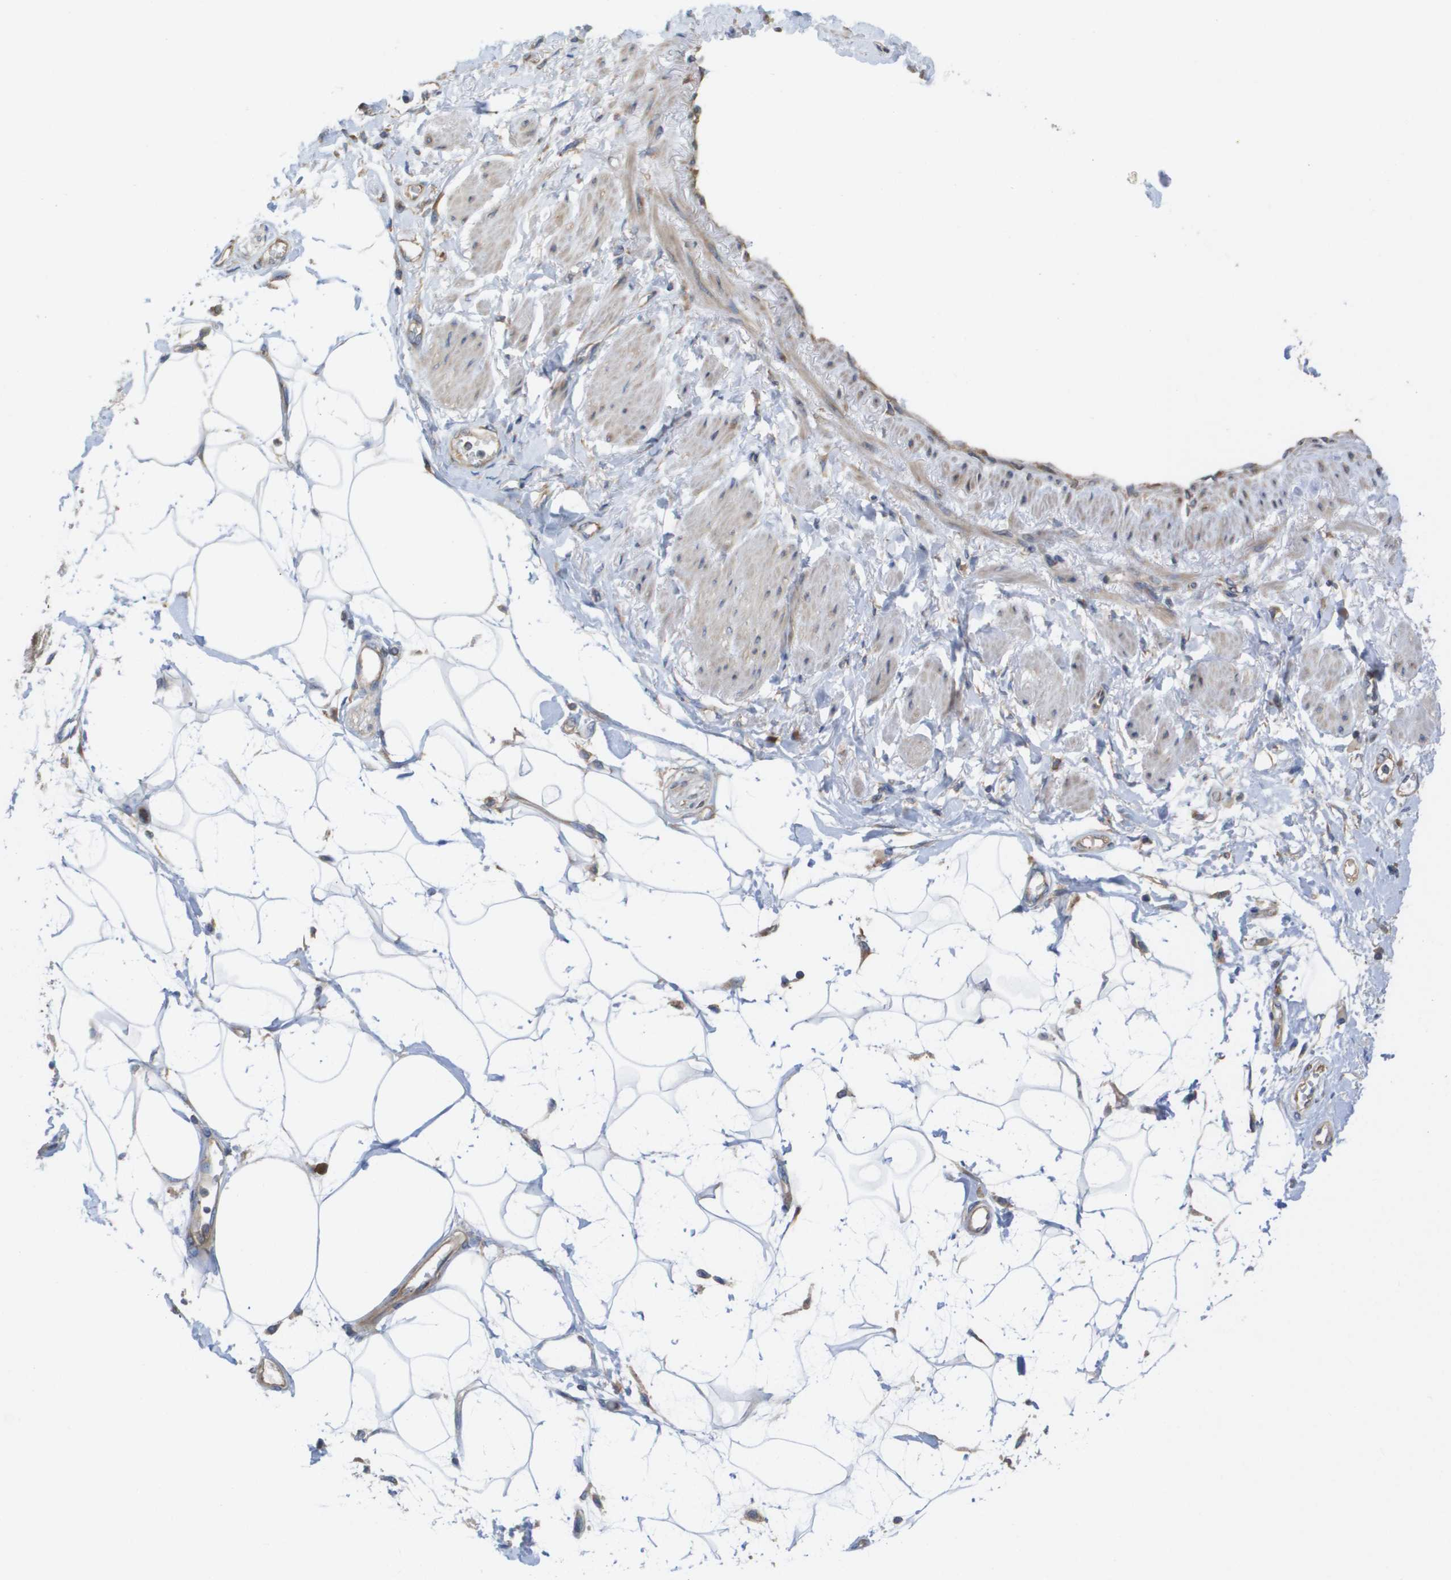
{"staining": {"intensity": "negative", "quantity": "none", "location": "none"}, "tissue": "adipose tissue", "cell_type": "Adipocytes", "image_type": "normal", "snomed": [{"axis": "morphology", "description": "Normal tissue, NOS"}, {"axis": "morphology", "description": "Adenocarcinoma, NOS"}, {"axis": "topography", "description": "Duodenum"}, {"axis": "topography", "description": "Peripheral nerve tissue"}], "caption": "High magnification brightfield microscopy of benign adipose tissue stained with DAB (brown) and counterstained with hematoxylin (blue): adipocytes show no significant expression.", "gene": "EIF4G2", "patient": {"sex": "female", "age": 60}}